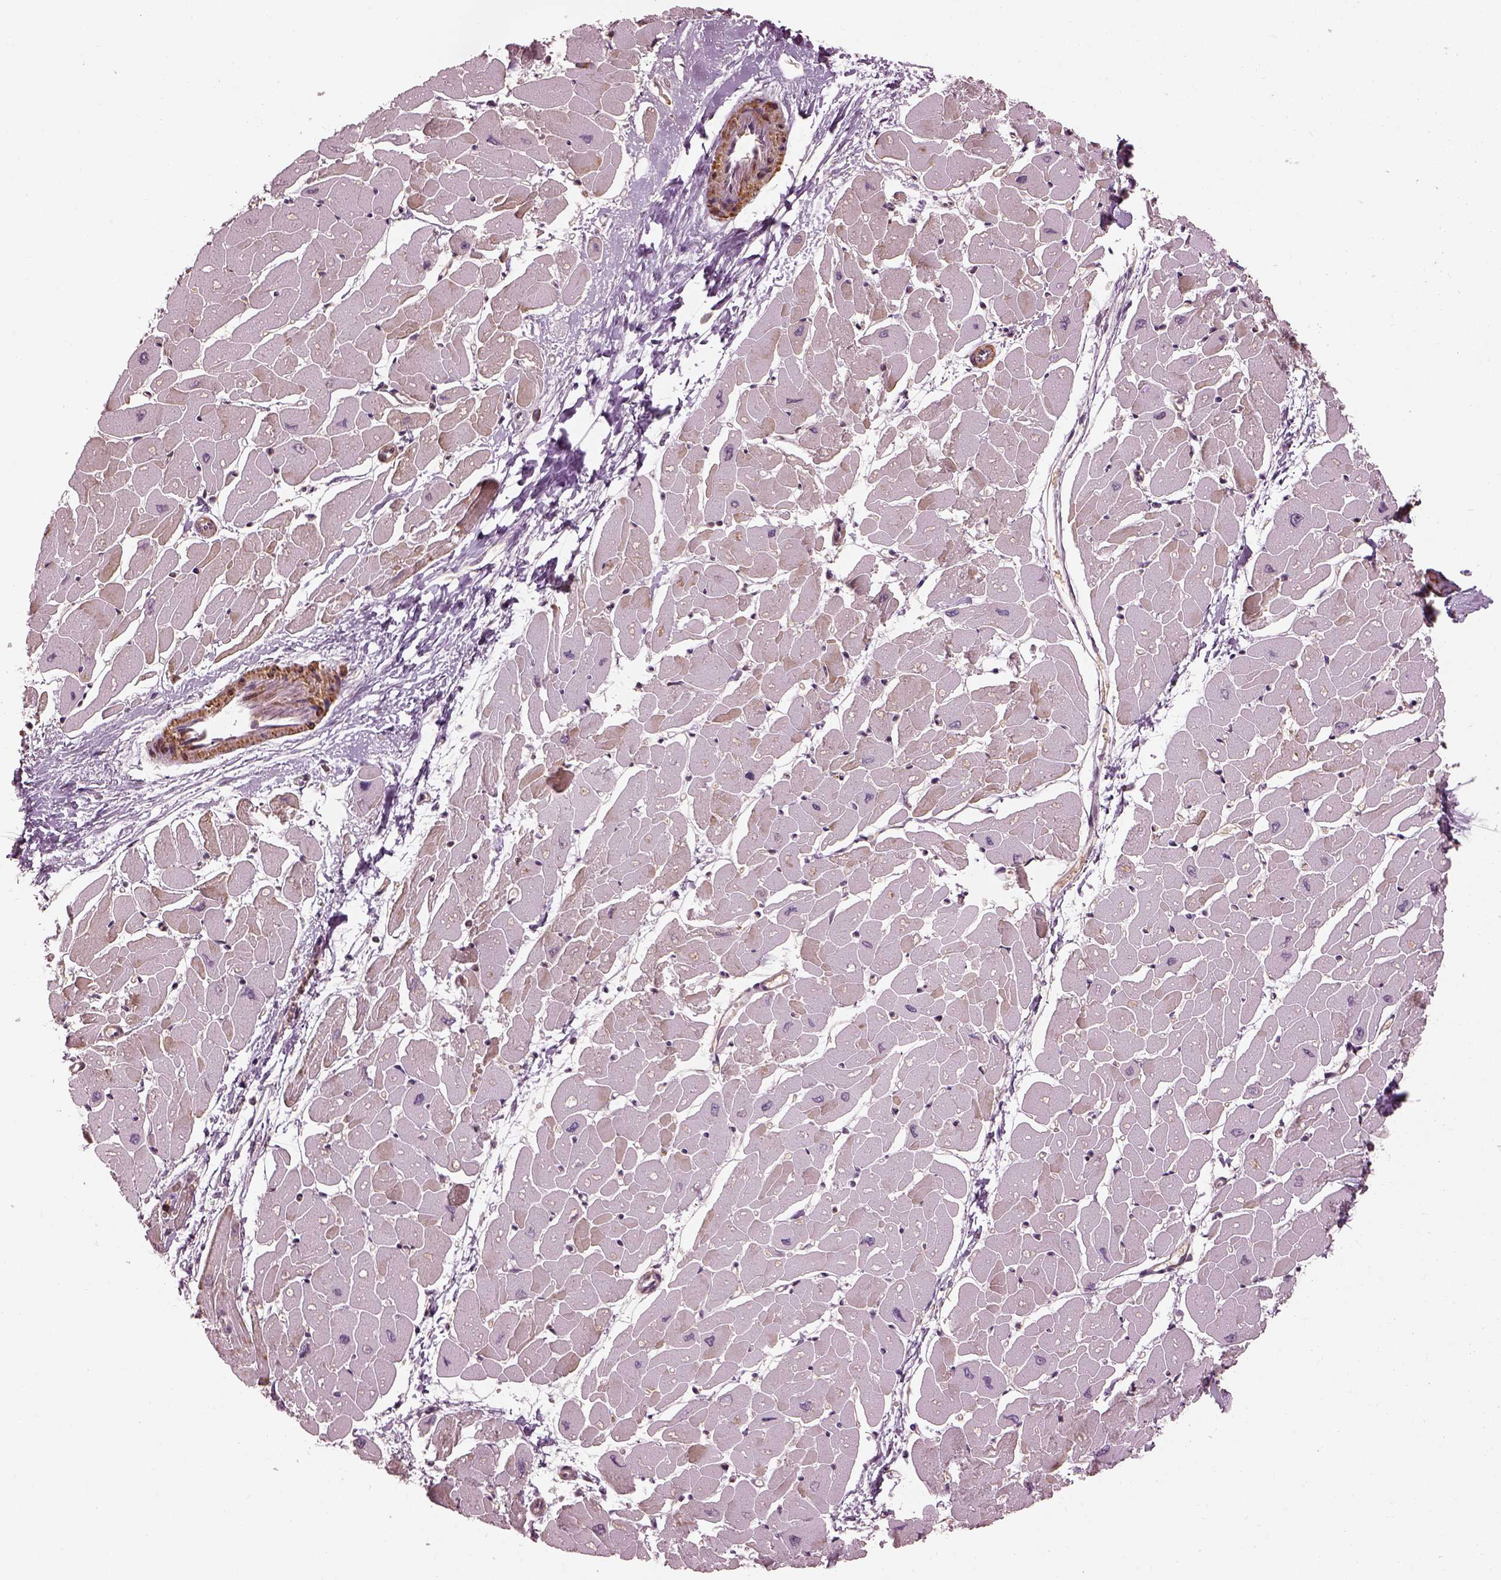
{"staining": {"intensity": "moderate", "quantity": "<25%", "location": "cytoplasmic/membranous"}, "tissue": "heart muscle", "cell_type": "Cardiomyocytes", "image_type": "normal", "snomed": [{"axis": "morphology", "description": "Normal tissue, NOS"}, {"axis": "topography", "description": "Heart"}], "caption": "A high-resolution micrograph shows immunohistochemistry staining of benign heart muscle, which exhibits moderate cytoplasmic/membranous expression in about <25% of cardiomyocytes.", "gene": "LSM14A", "patient": {"sex": "male", "age": 57}}